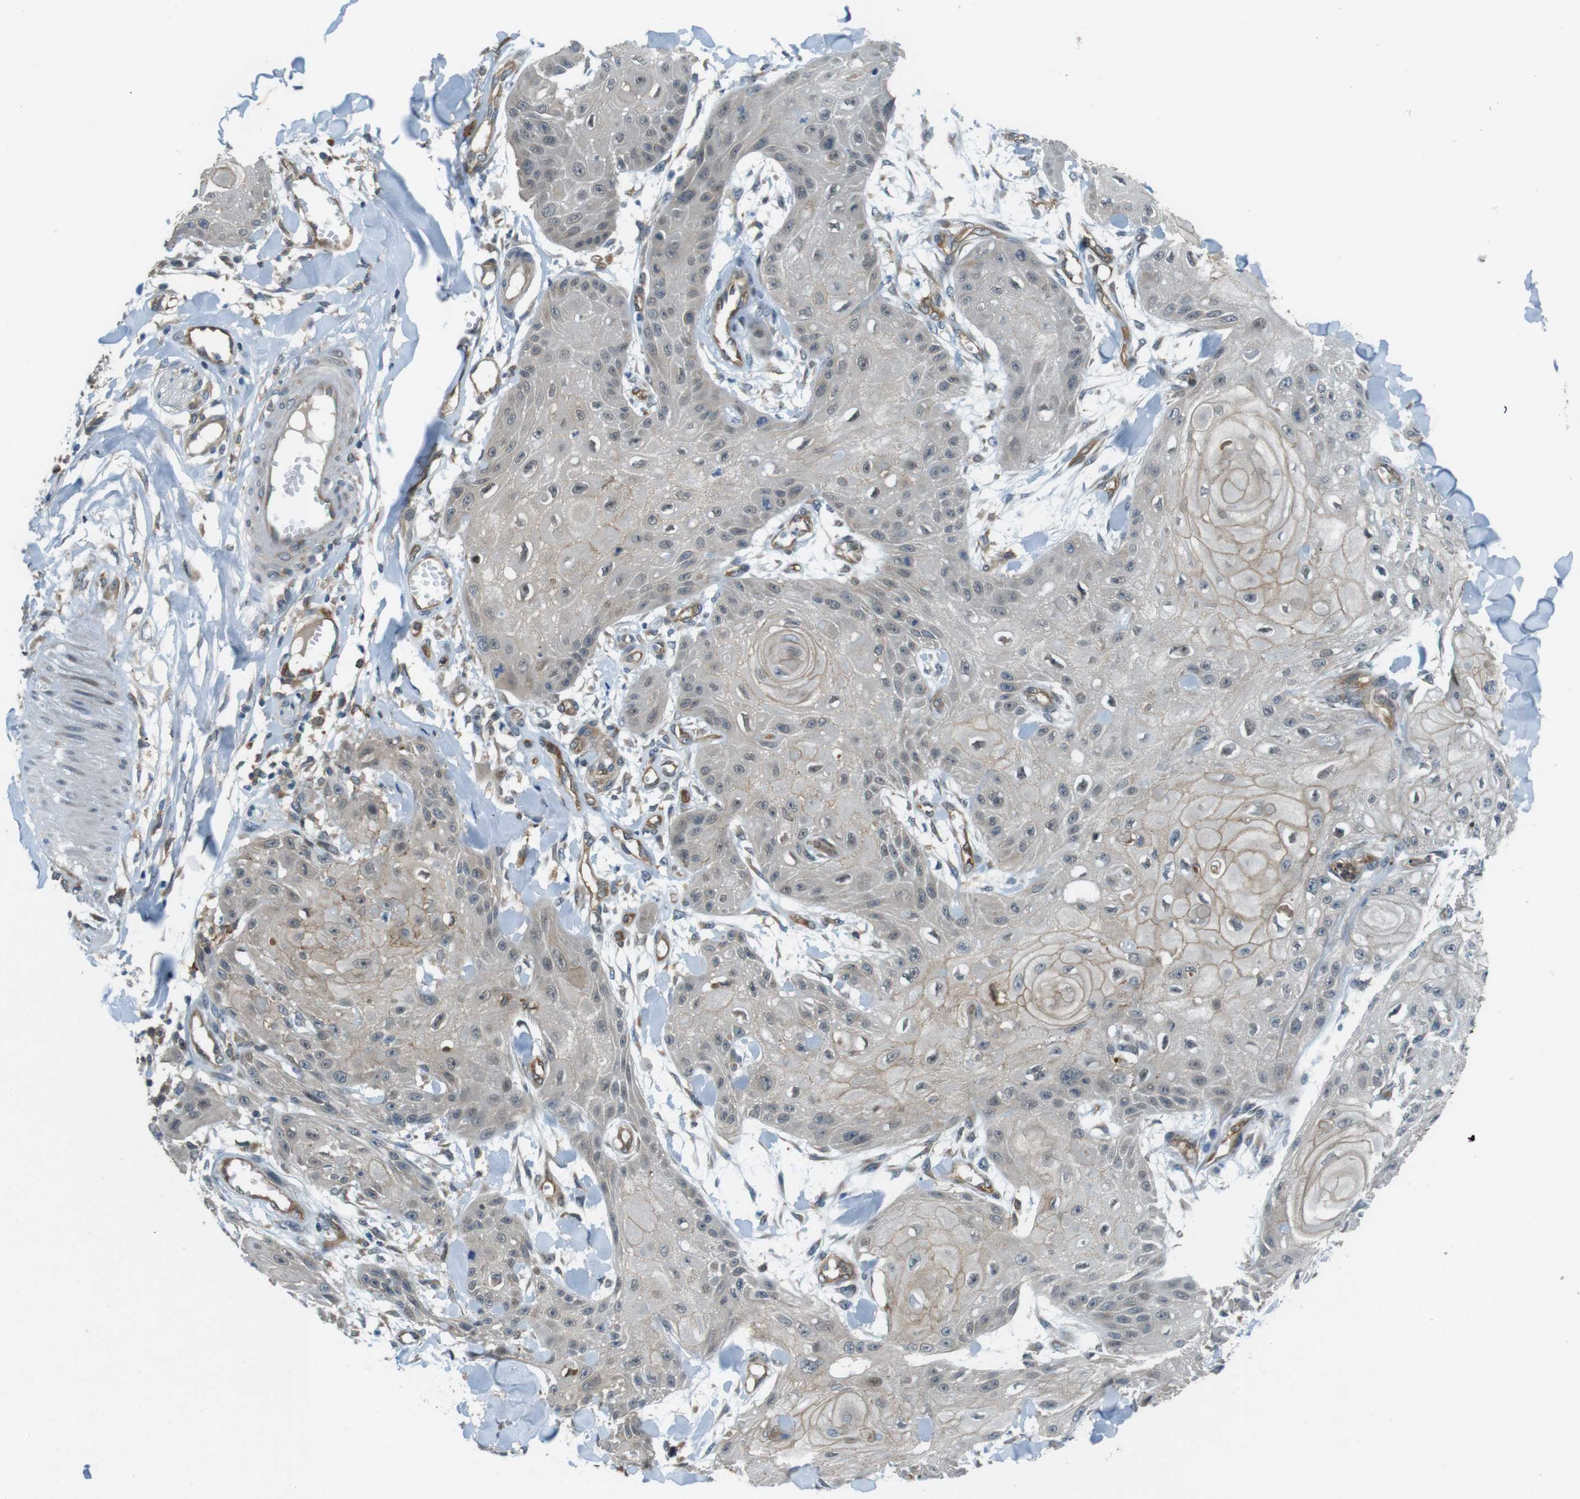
{"staining": {"intensity": "weak", "quantity": "<25%", "location": "cytoplasmic/membranous"}, "tissue": "skin cancer", "cell_type": "Tumor cells", "image_type": "cancer", "snomed": [{"axis": "morphology", "description": "Squamous cell carcinoma, NOS"}, {"axis": "topography", "description": "Skin"}], "caption": "Tumor cells show no significant staining in skin cancer (squamous cell carcinoma).", "gene": "PALD1", "patient": {"sex": "male", "age": 74}}